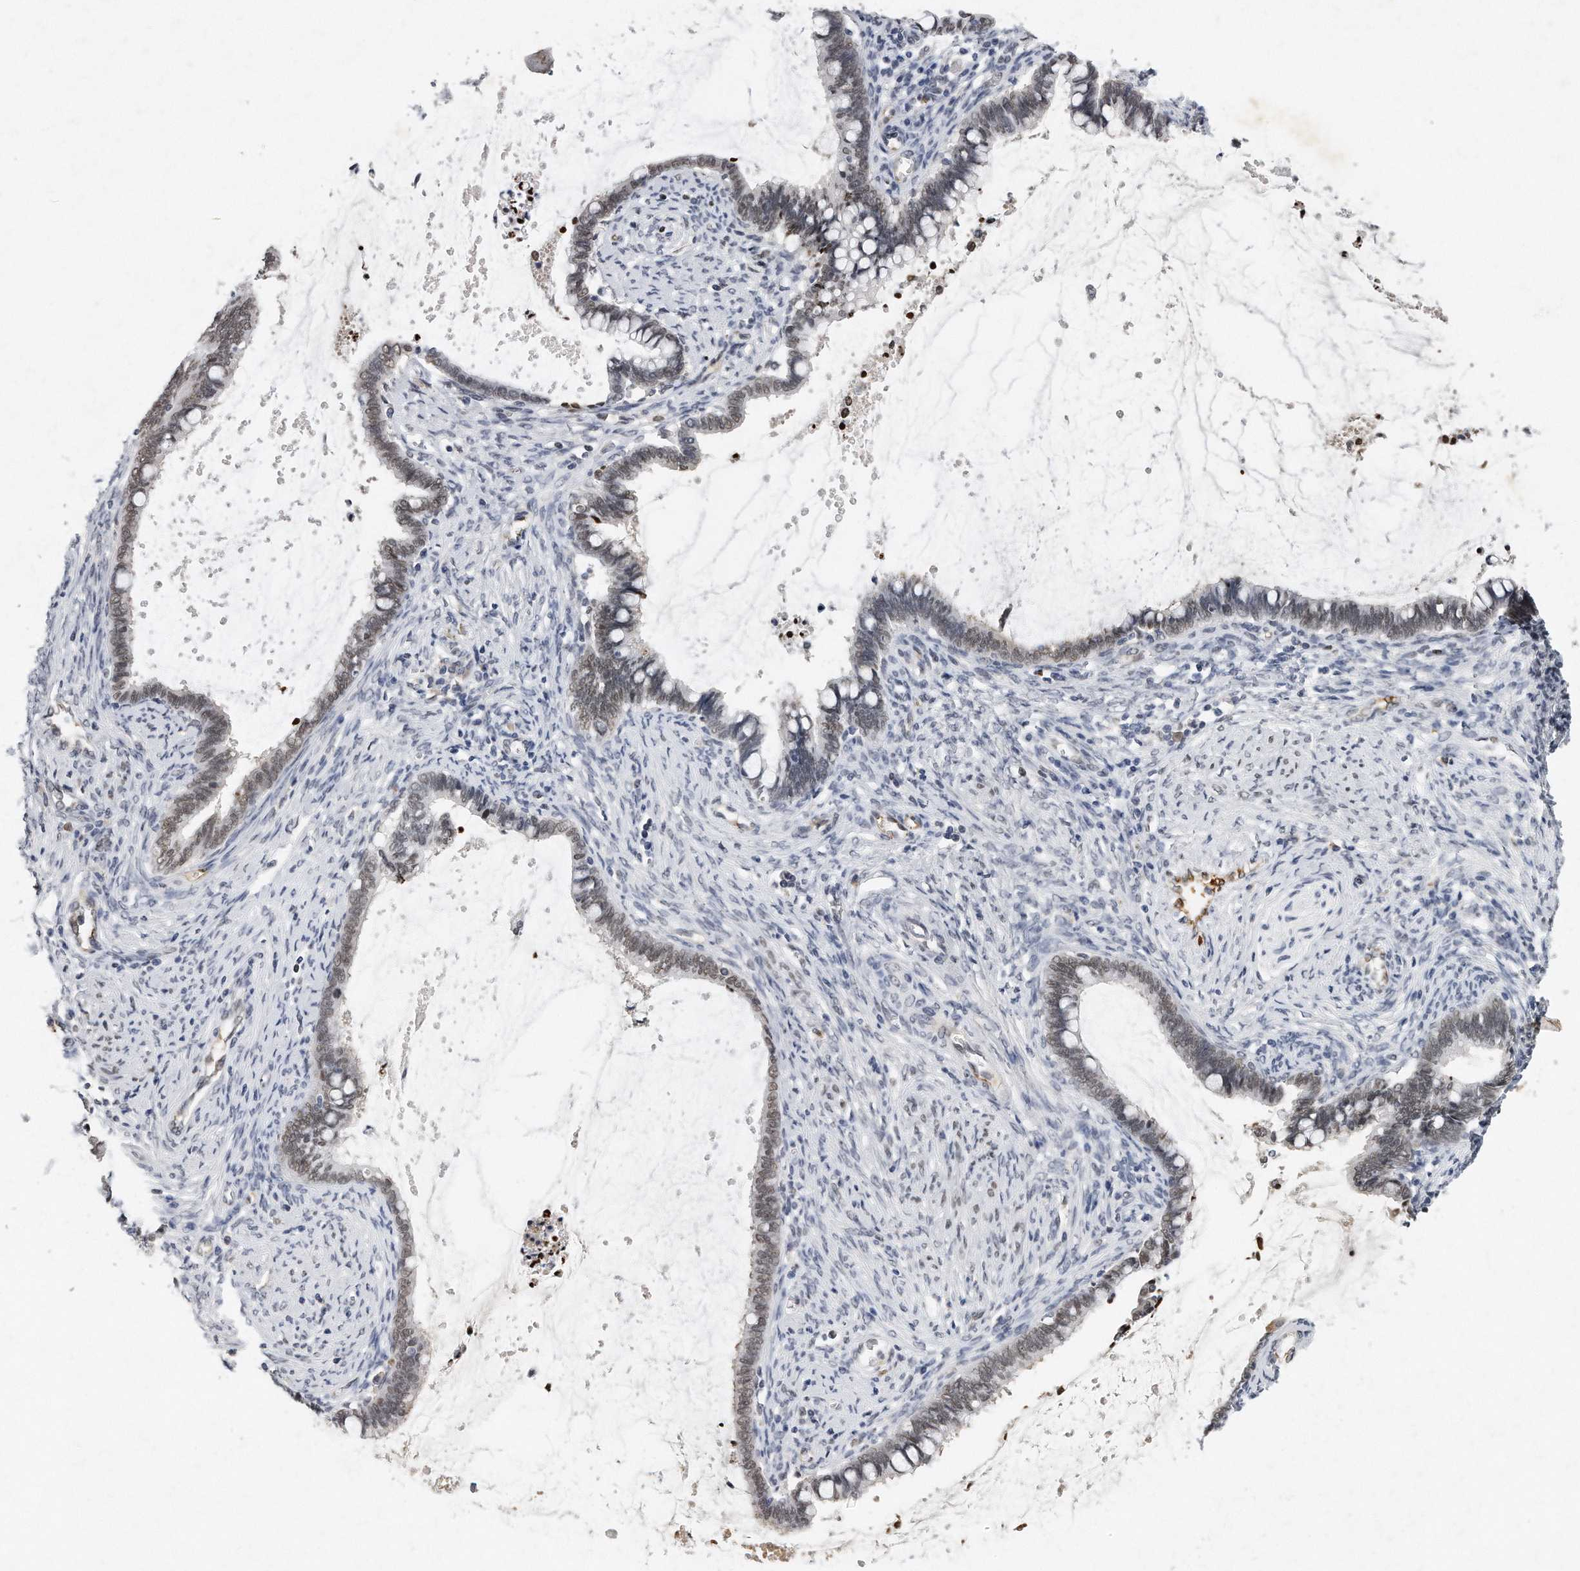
{"staining": {"intensity": "moderate", "quantity": ">75%", "location": "nuclear"}, "tissue": "cervical cancer", "cell_type": "Tumor cells", "image_type": "cancer", "snomed": [{"axis": "morphology", "description": "Adenocarcinoma, NOS"}, {"axis": "topography", "description": "Cervix"}], "caption": "Immunohistochemical staining of human cervical cancer (adenocarcinoma) shows medium levels of moderate nuclear positivity in approximately >75% of tumor cells.", "gene": "CTBP2", "patient": {"sex": "female", "age": 44}}